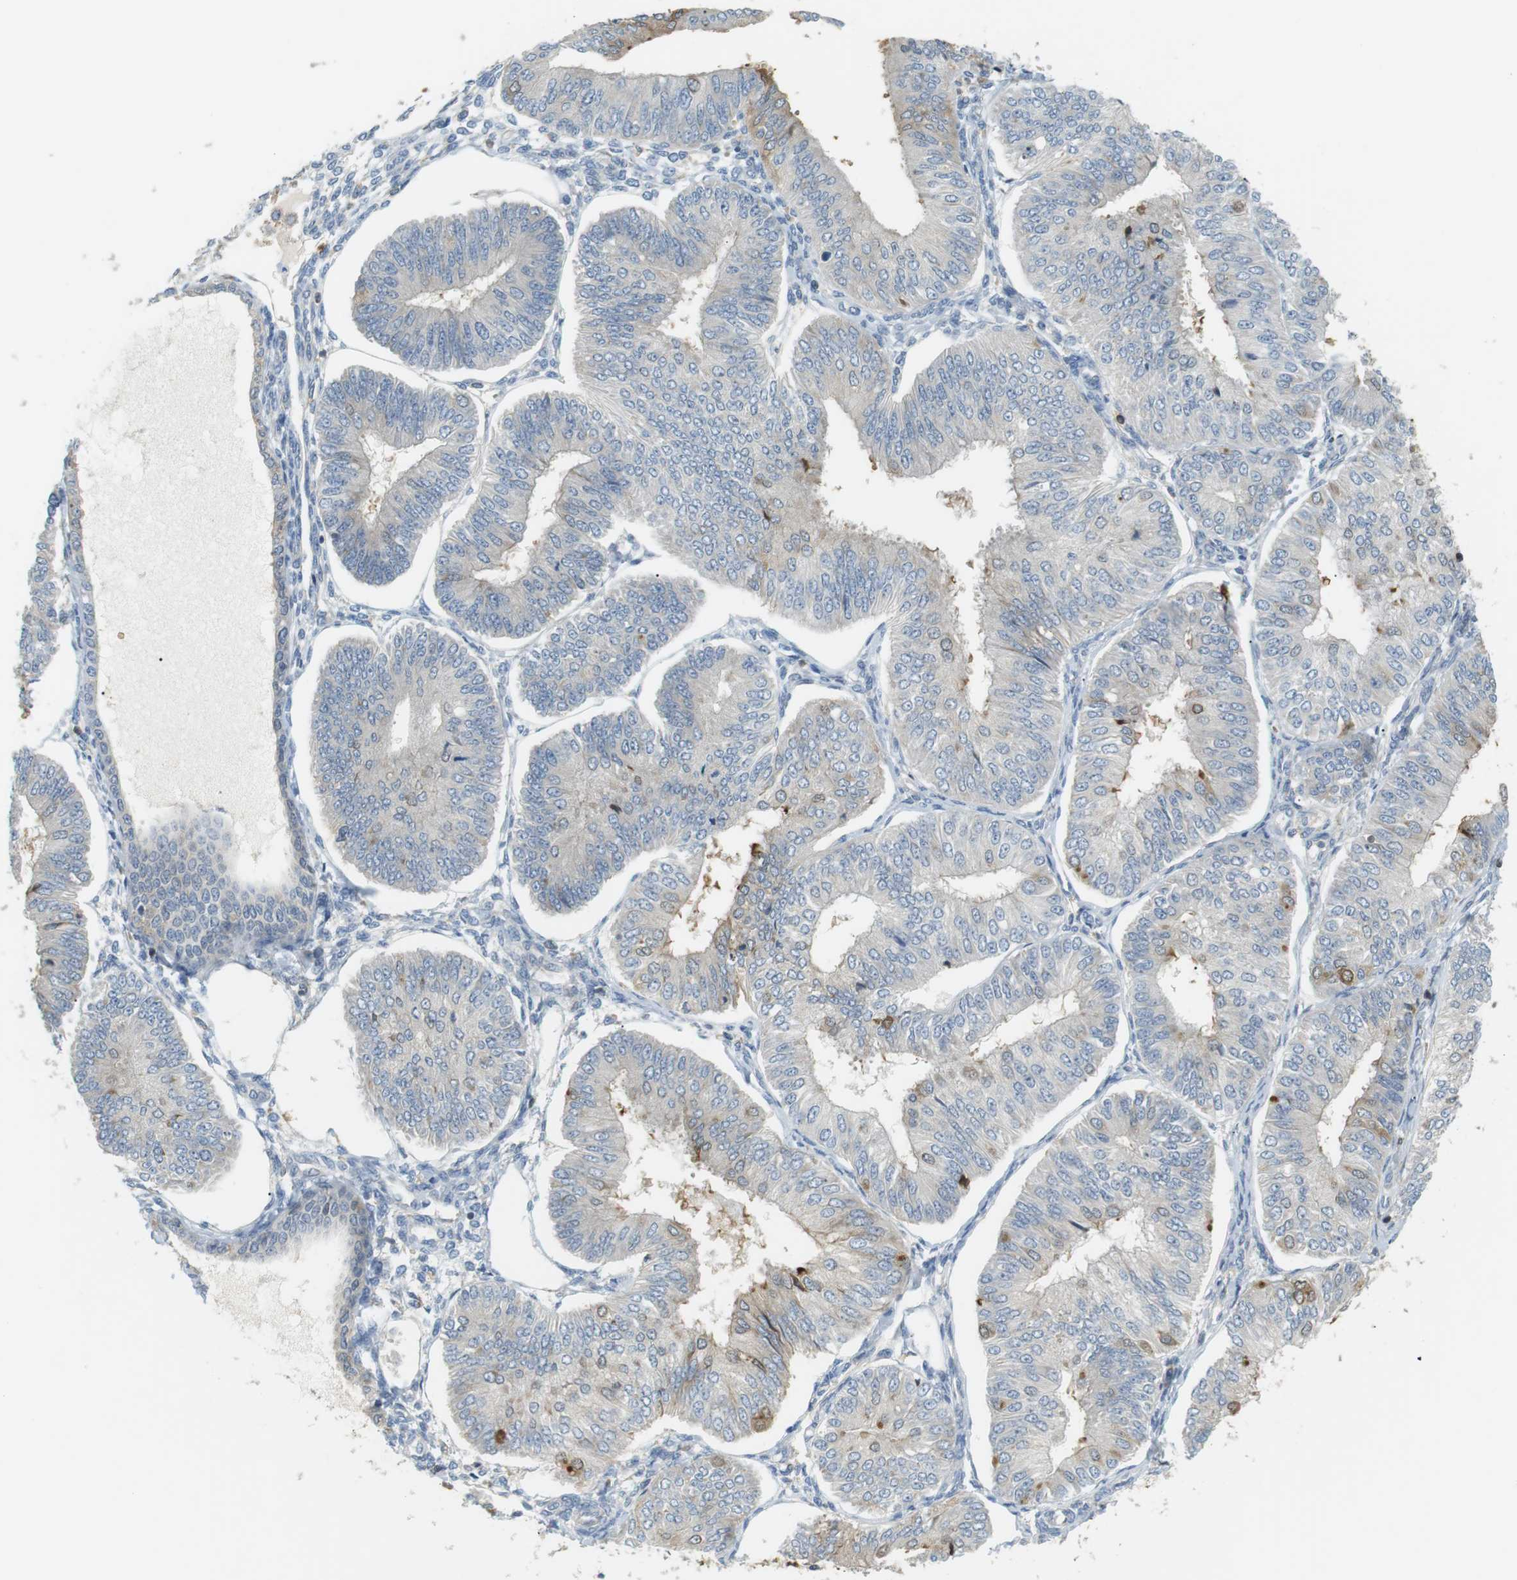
{"staining": {"intensity": "negative", "quantity": "none", "location": "none"}, "tissue": "endometrial cancer", "cell_type": "Tumor cells", "image_type": "cancer", "snomed": [{"axis": "morphology", "description": "Adenocarcinoma, NOS"}, {"axis": "topography", "description": "Endometrium"}], "caption": "Tumor cells are negative for brown protein staining in adenocarcinoma (endometrial).", "gene": "P2RY1", "patient": {"sex": "female", "age": 58}}